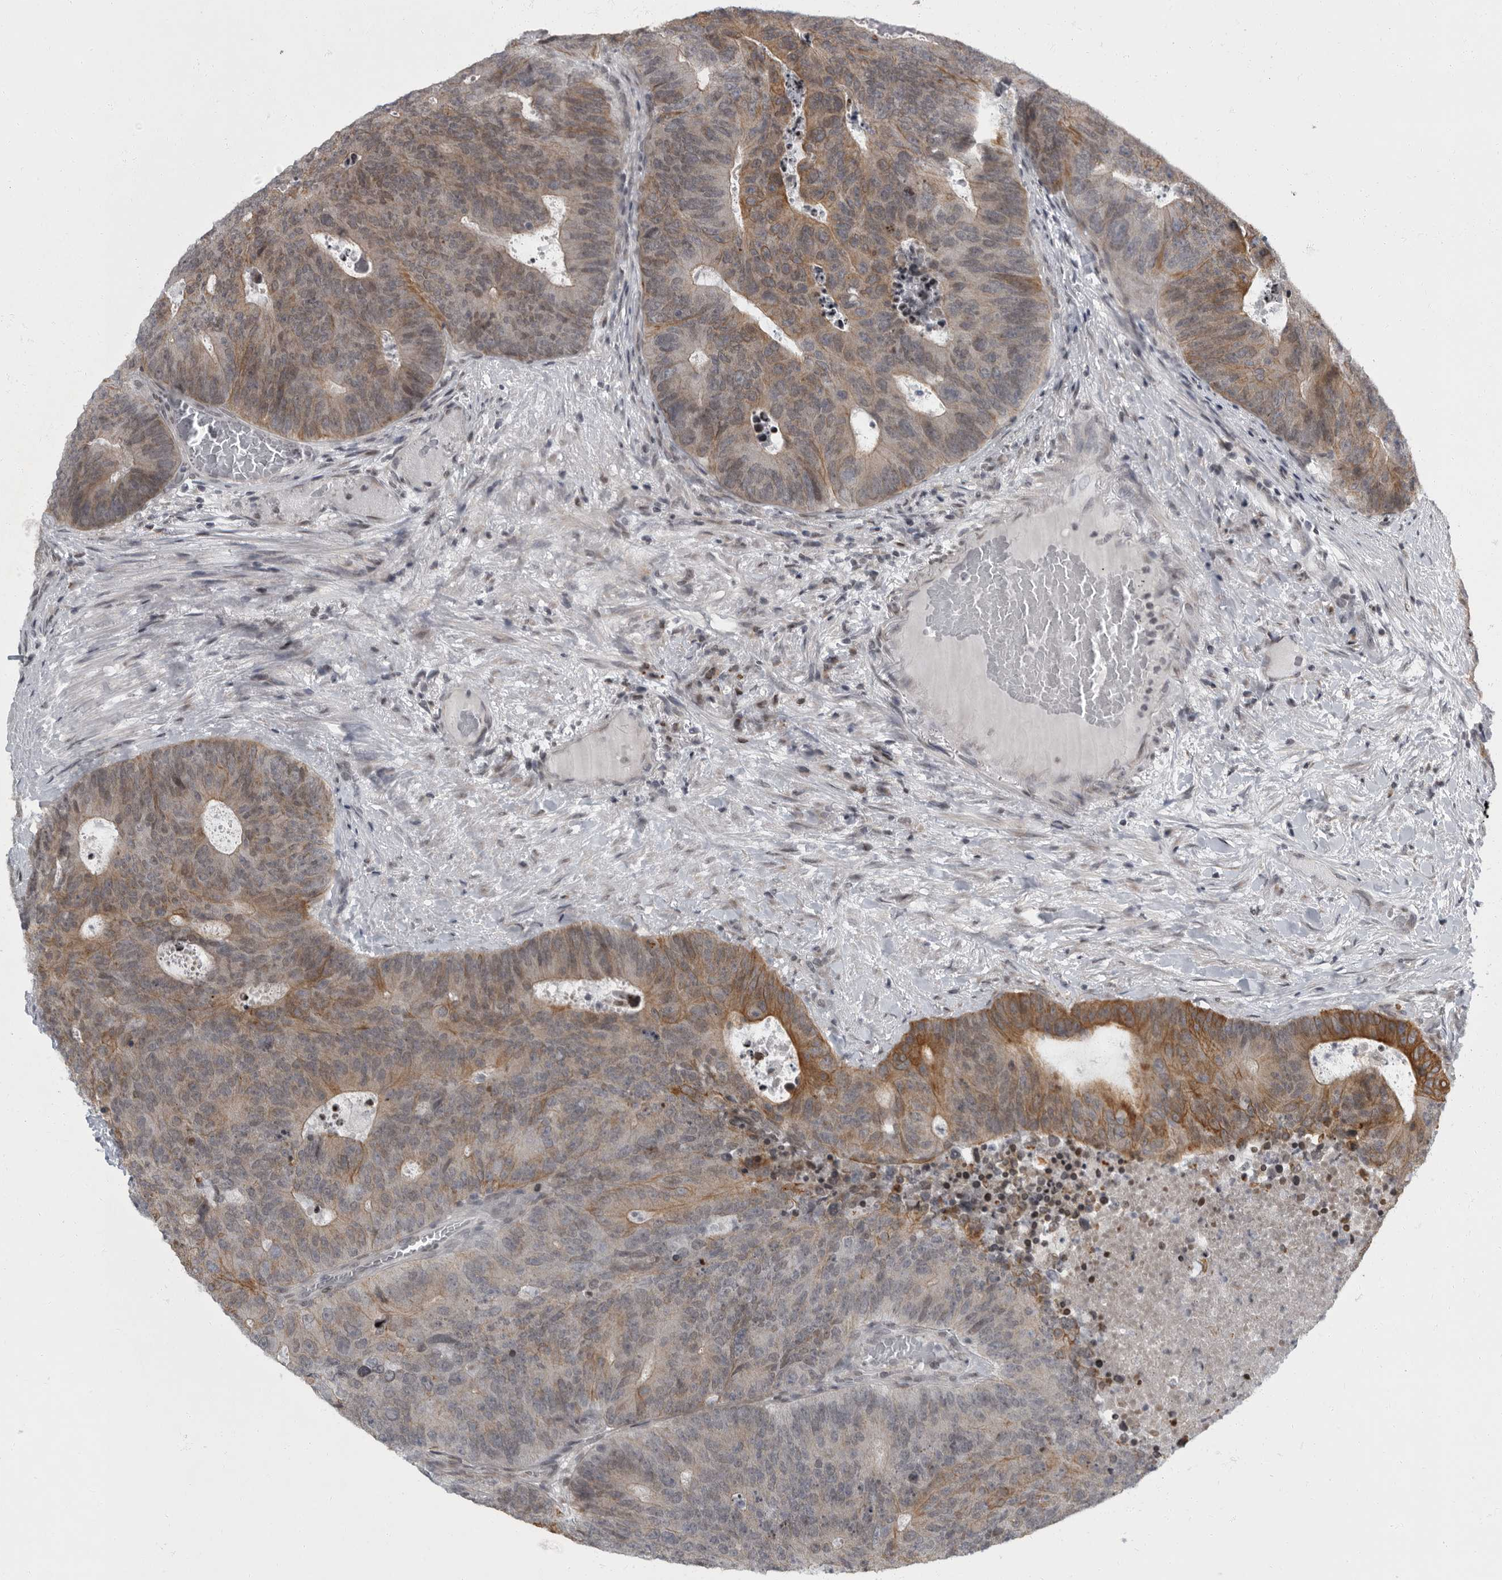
{"staining": {"intensity": "moderate", "quantity": ">75%", "location": "cytoplasmic/membranous"}, "tissue": "colorectal cancer", "cell_type": "Tumor cells", "image_type": "cancer", "snomed": [{"axis": "morphology", "description": "Adenocarcinoma, NOS"}, {"axis": "topography", "description": "Colon"}], "caption": "Colorectal adenocarcinoma stained for a protein (brown) exhibits moderate cytoplasmic/membranous positive expression in about >75% of tumor cells.", "gene": "EVI5", "patient": {"sex": "male", "age": 87}}